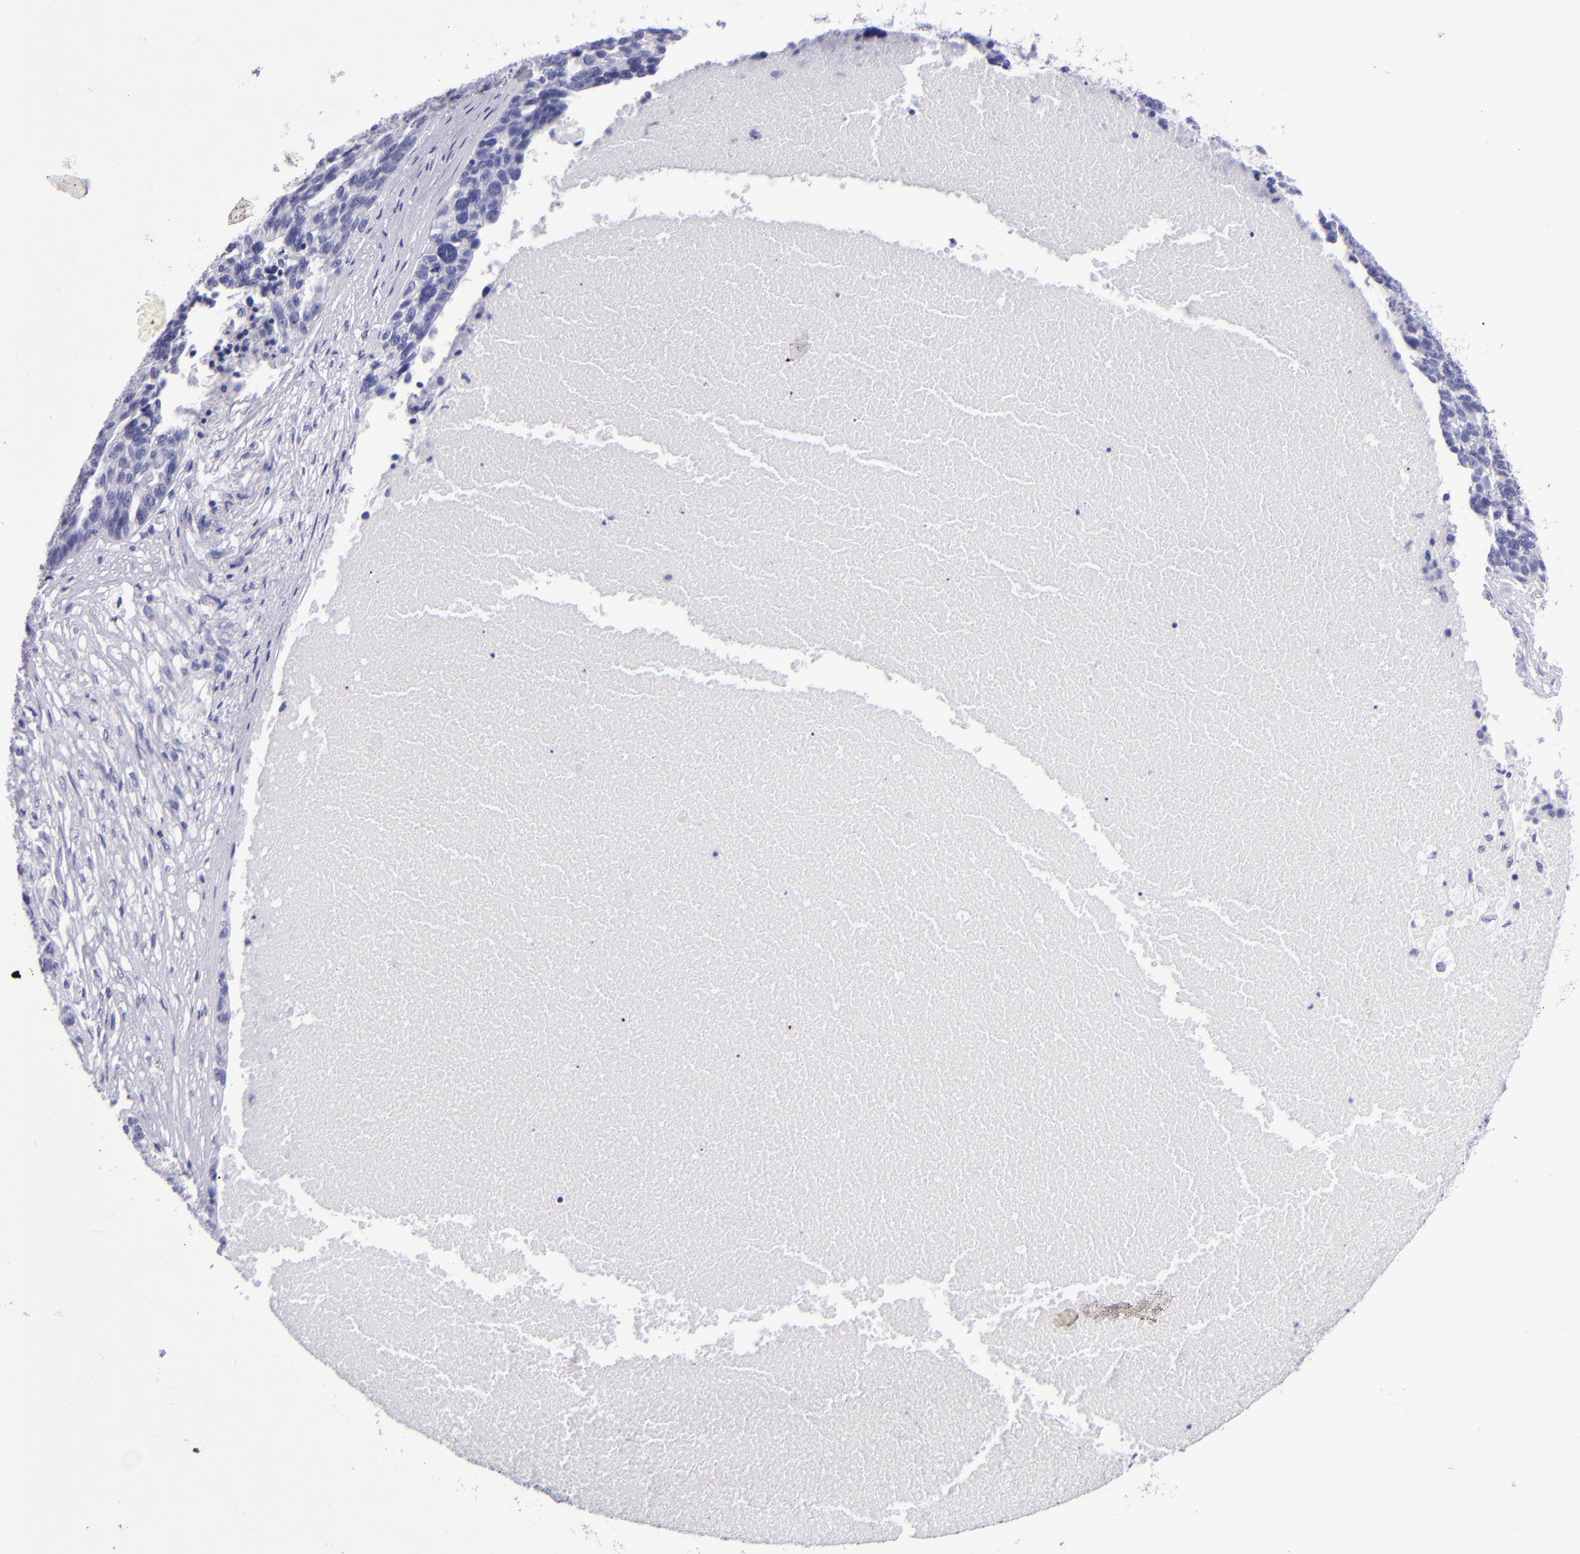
{"staining": {"intensity": "negative", "quantity": "none", "location": "none"}, "tissue": "ovarian cancer", "cell_type": "Tumor cells", "image_type": "cancer", "snomed": [{"axis": "morphology", "description": "Cystadenocarcinoma, serous, NOS"}, {"axis": "topography", "description": "Ovary"}], "caption": "The histopathology image shows no staining of tumor cells in ovarian cancer (serous cystadenocarcinoma).", "gene": "TYRP1", "patient": {"sex": "female", "age": 59}}